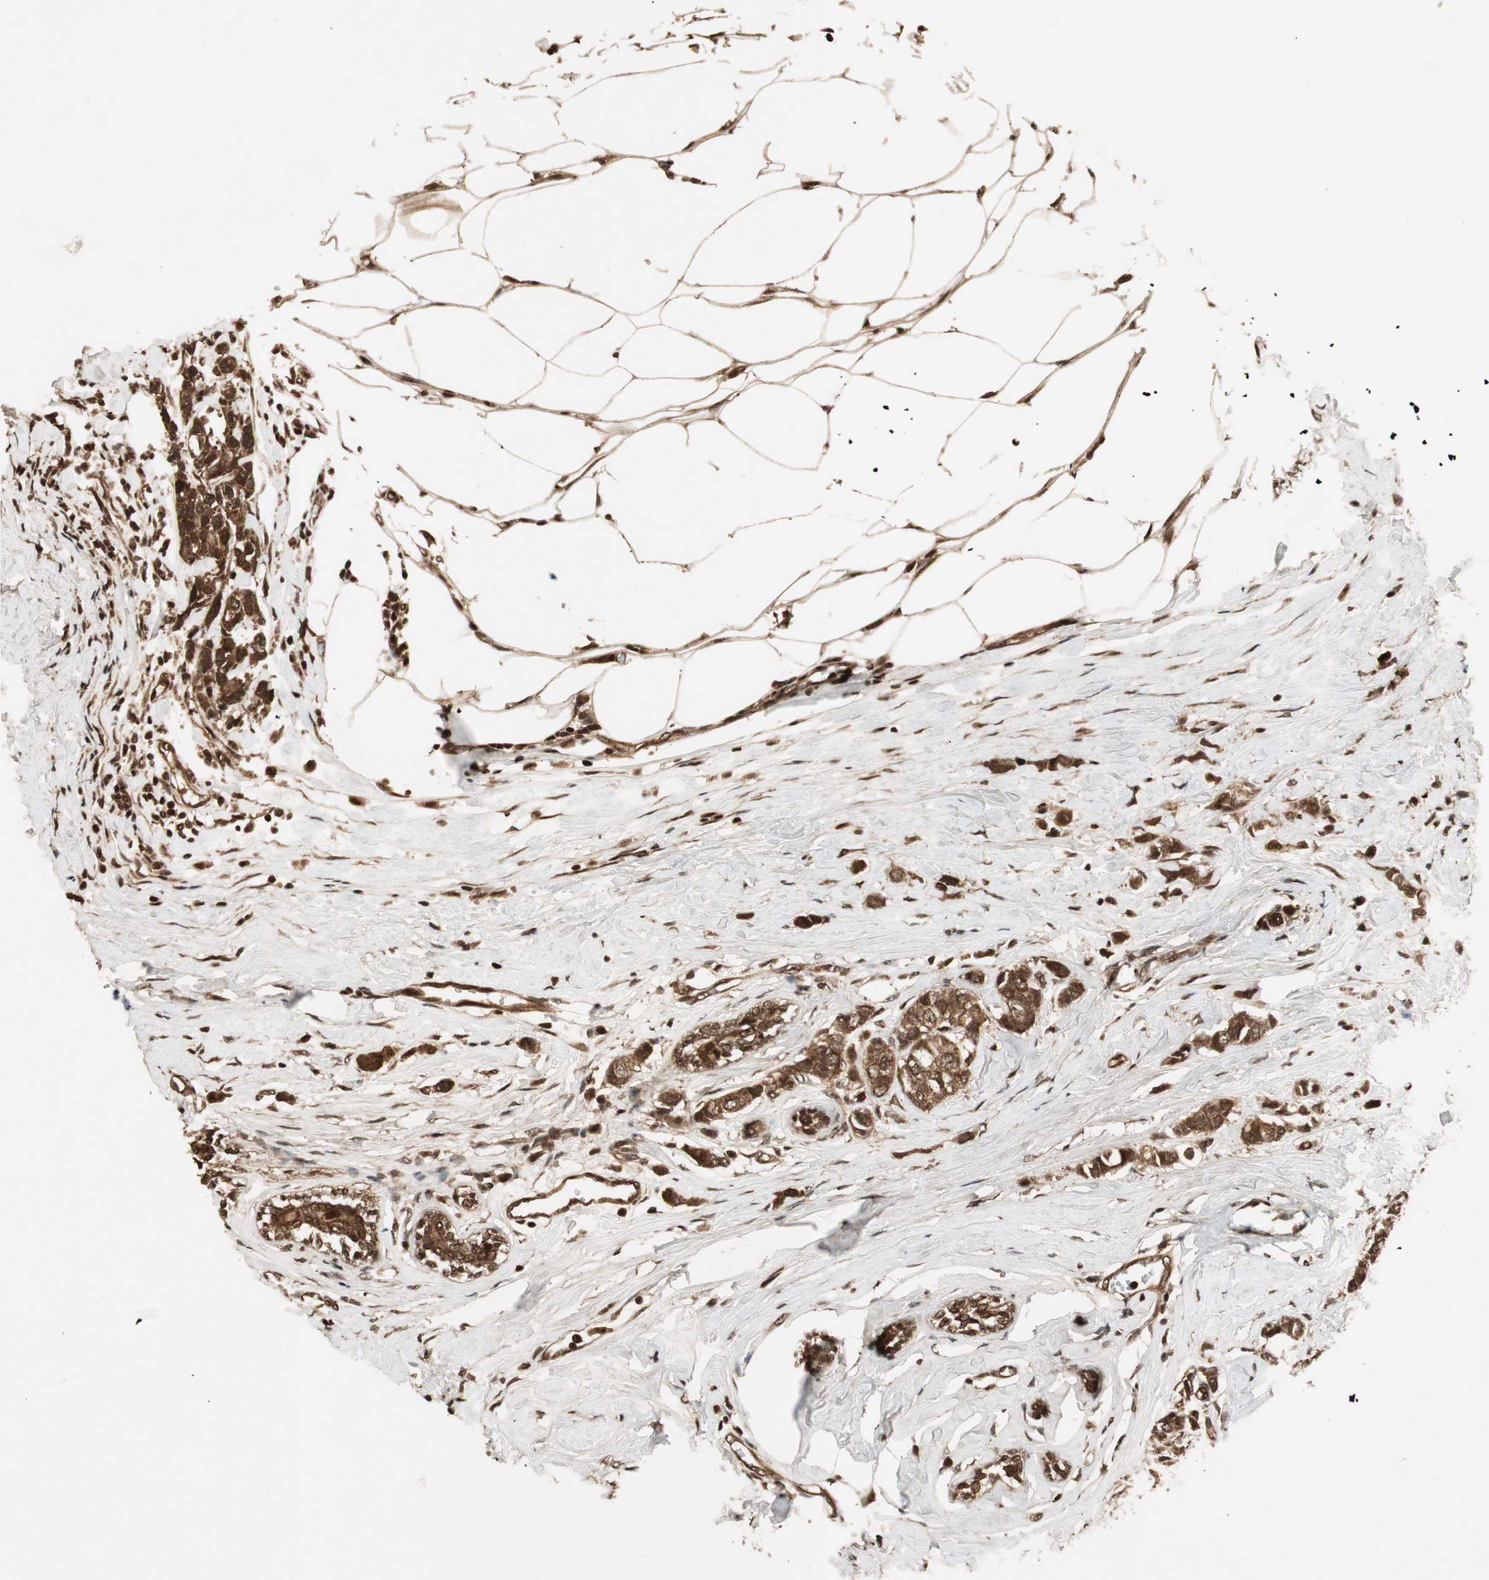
{"staining": {"intensity": "strong", "quantity": ">75%", "location": "cytoplasmic/membranous,nuclear"}, "tissue": "breast cancer", "cell_type": "Tumor cells", "image_type": "cancer", "snomed": [{"axis": "morphology", "description": "Duct carcinoma"}, {"axis": "topography", "description": "Breast"}], "caption": "Human breast cancer stained for a protein (brown) demonstrates strong cytoplasmic/membranous and nuclear positive positivity in about >75% of tumor cells.", "gene": "RPA3", "patient": {"sex": "female", "age": 50}}